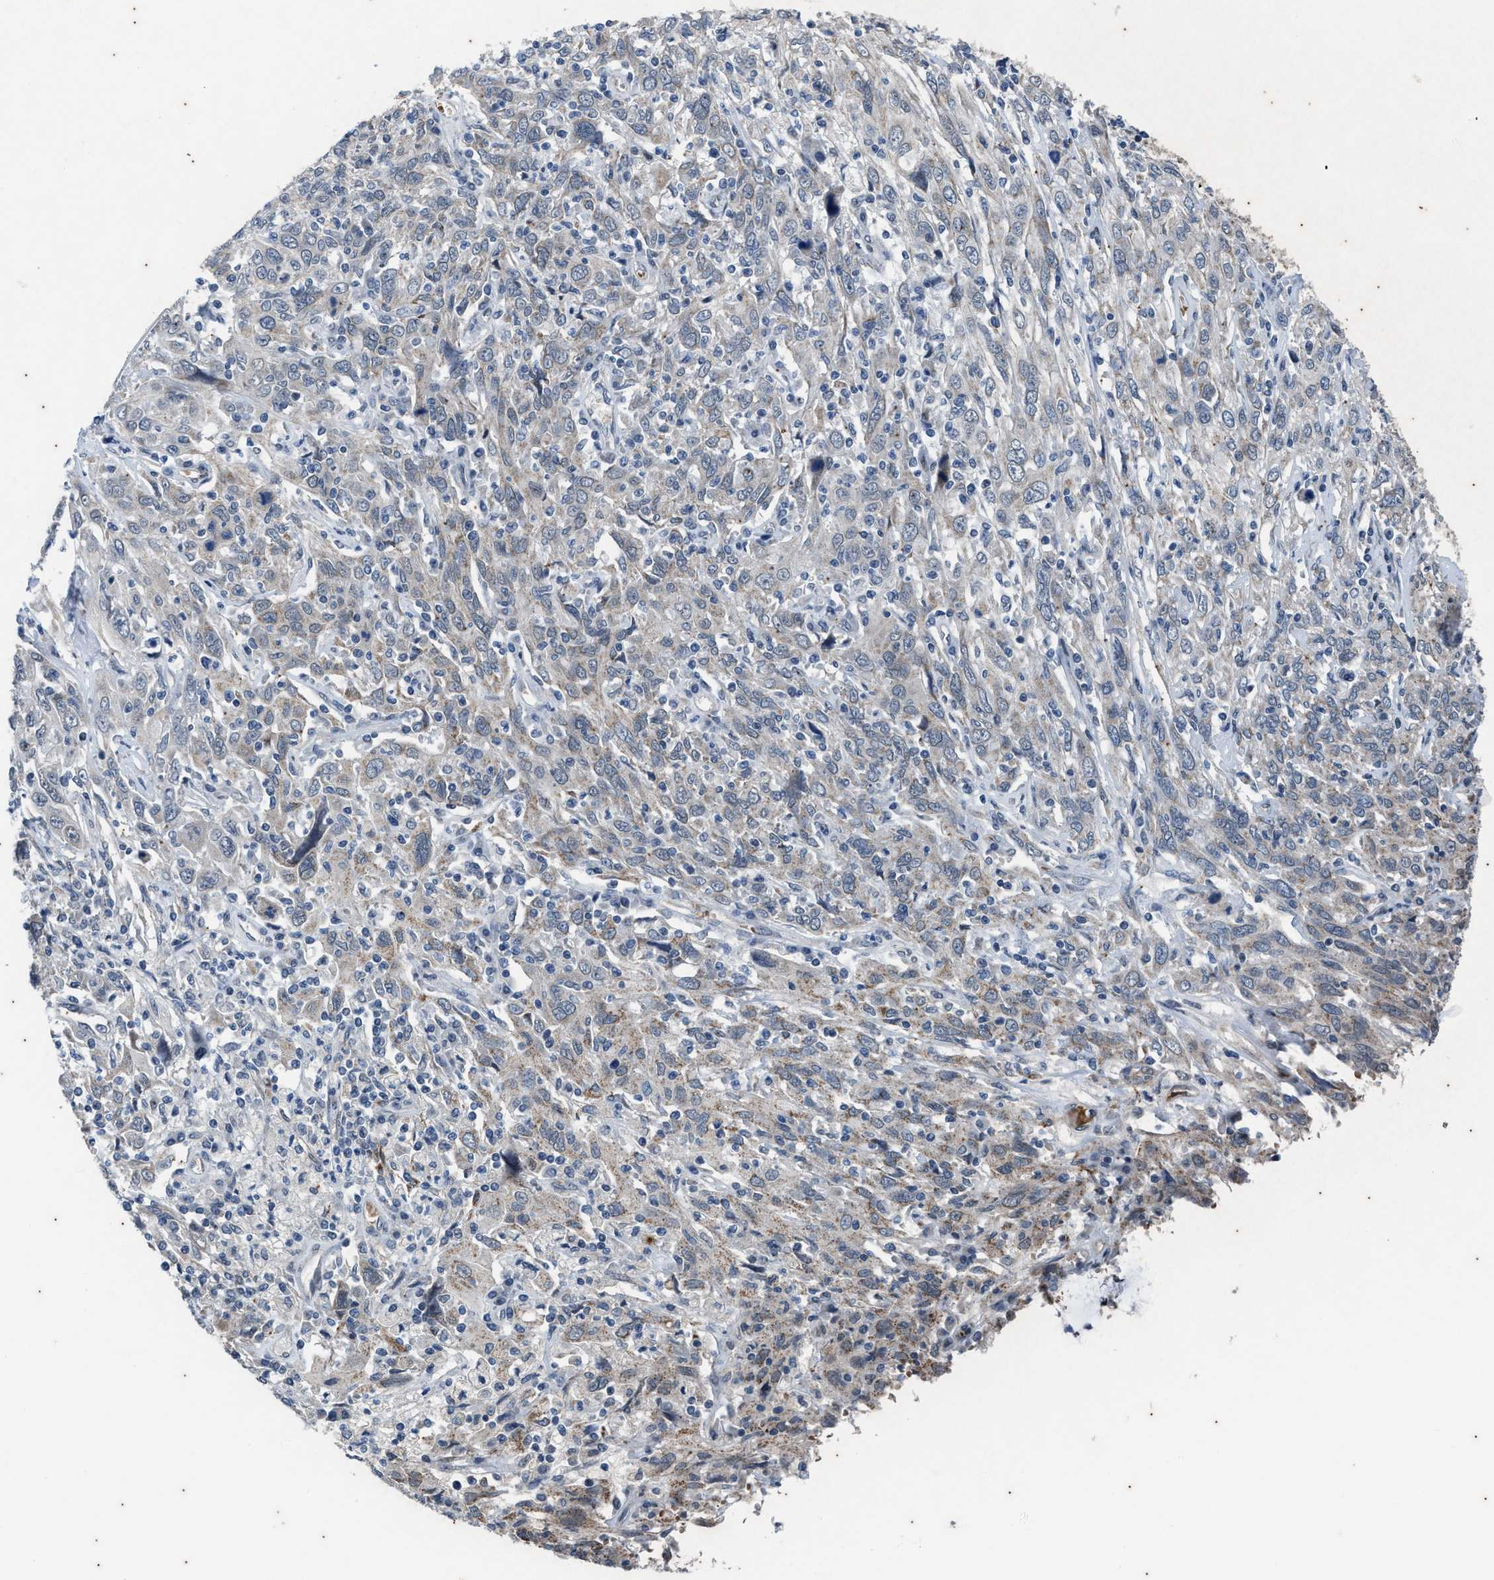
{"staining": {"intensity": "weak", "quantity": "<25%", "location": "cytoplasmic/membranous"}, "tissue": "cervical cancer", "cell_type": "Tumor cells", "image_type": "cancer", "snomed": [{"axis": "morphology", "description": "Squamous cell carcinoma, NOS"}, {"axis": "topography", "description": "Cervix"}], "caption": "Tumor cells show no significant expression in cervical cancer.", "gene": "KIF24", "patient": {"sex": "female", "age": 46}}